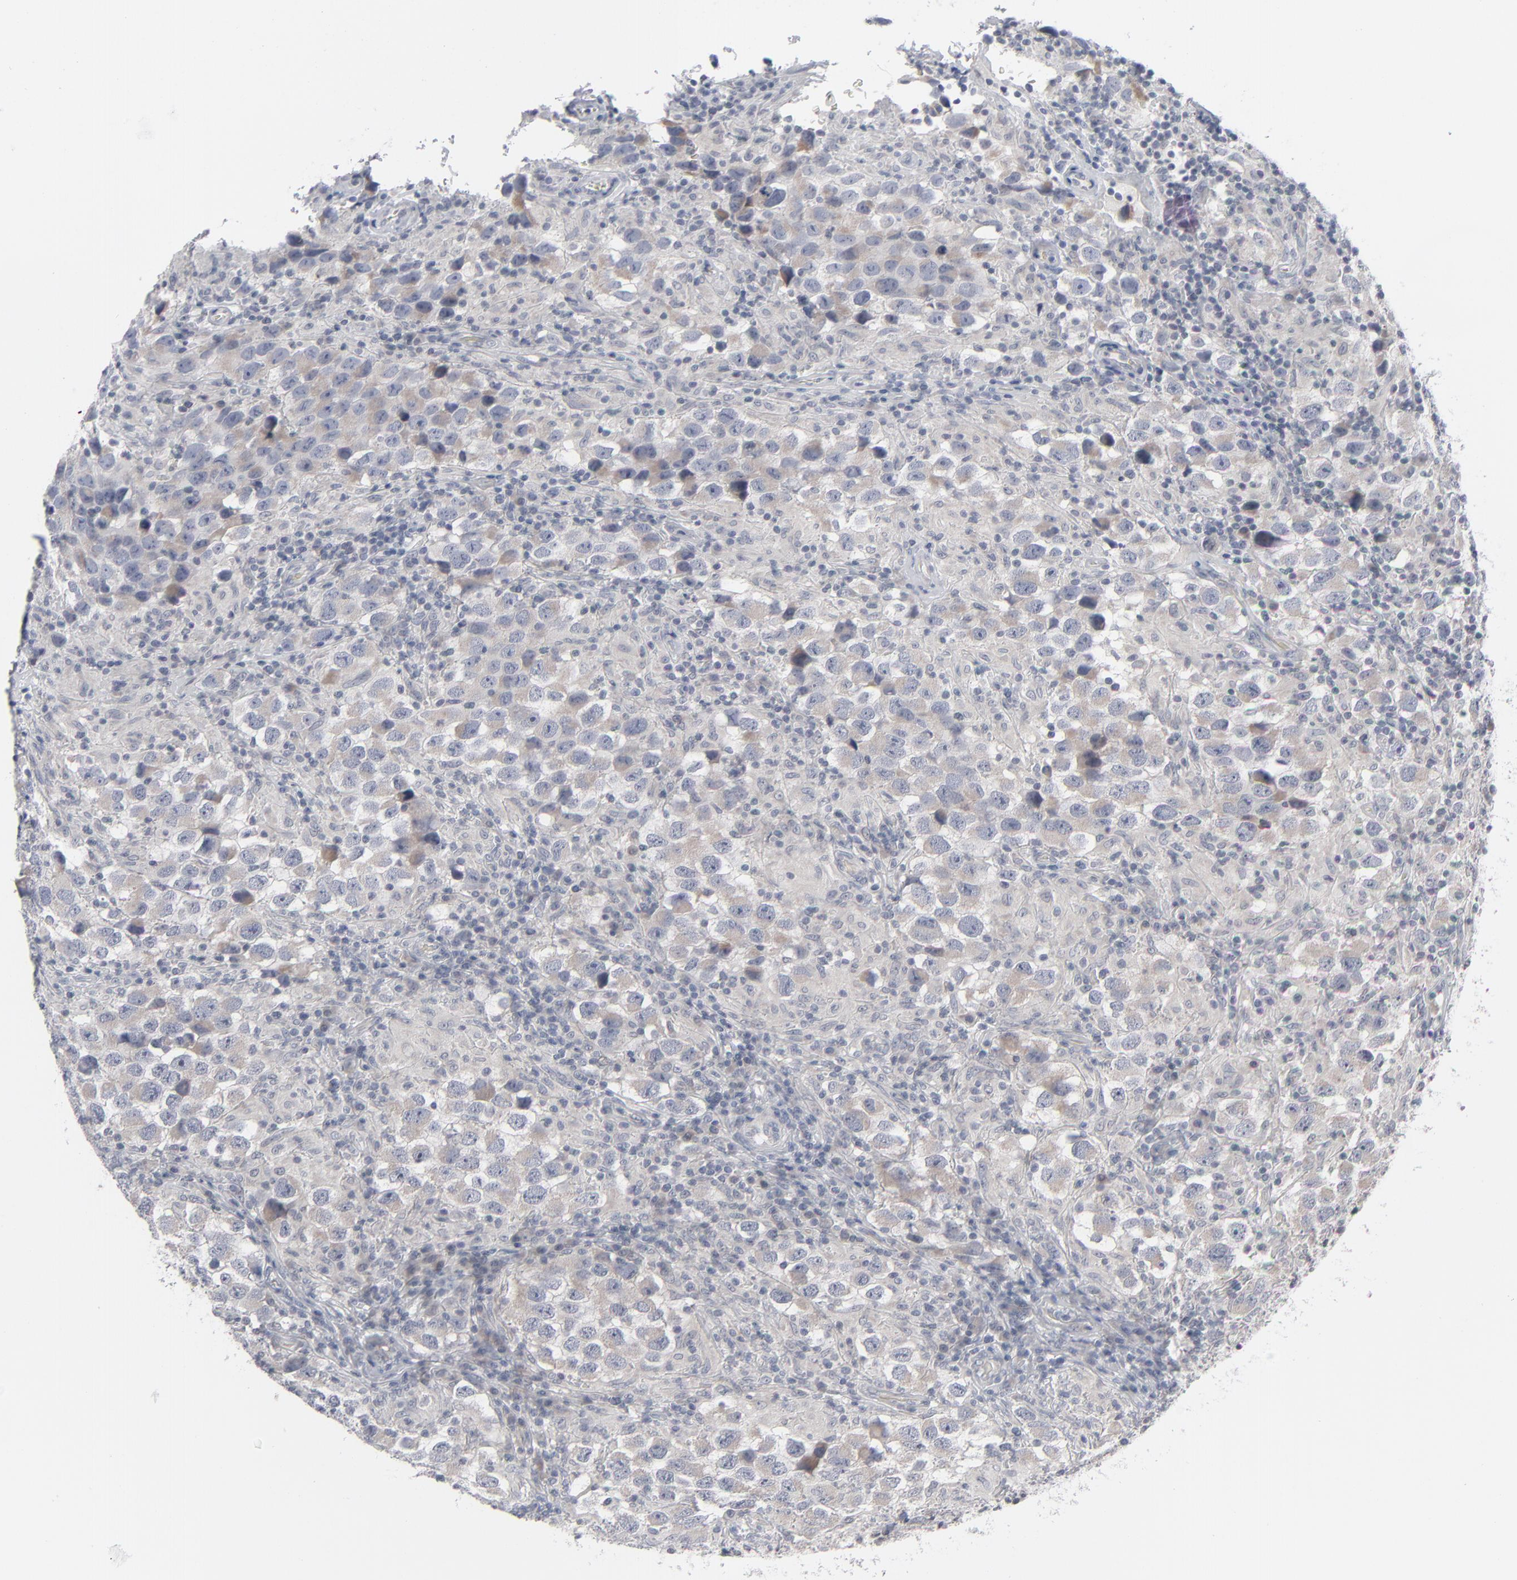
{"staining": {"intensity": "negative", "quantity": "none", "location": "none"}, "tissue": "testis cancer", "cell_type": "Tumor cells", "image_type": "cancer", "snomed": [{"axis": "morphology", "description": "Carcinoma, Embryonal, NOS"}, {"axis": "topography", "description": "Testis"}], "caption": "Immunohistochemical staining of testis embryonal carcinoma displays no significant positivity in tumor cells.", "gene": "POF1B", "patient": {"sex": "male", "age": 21}}